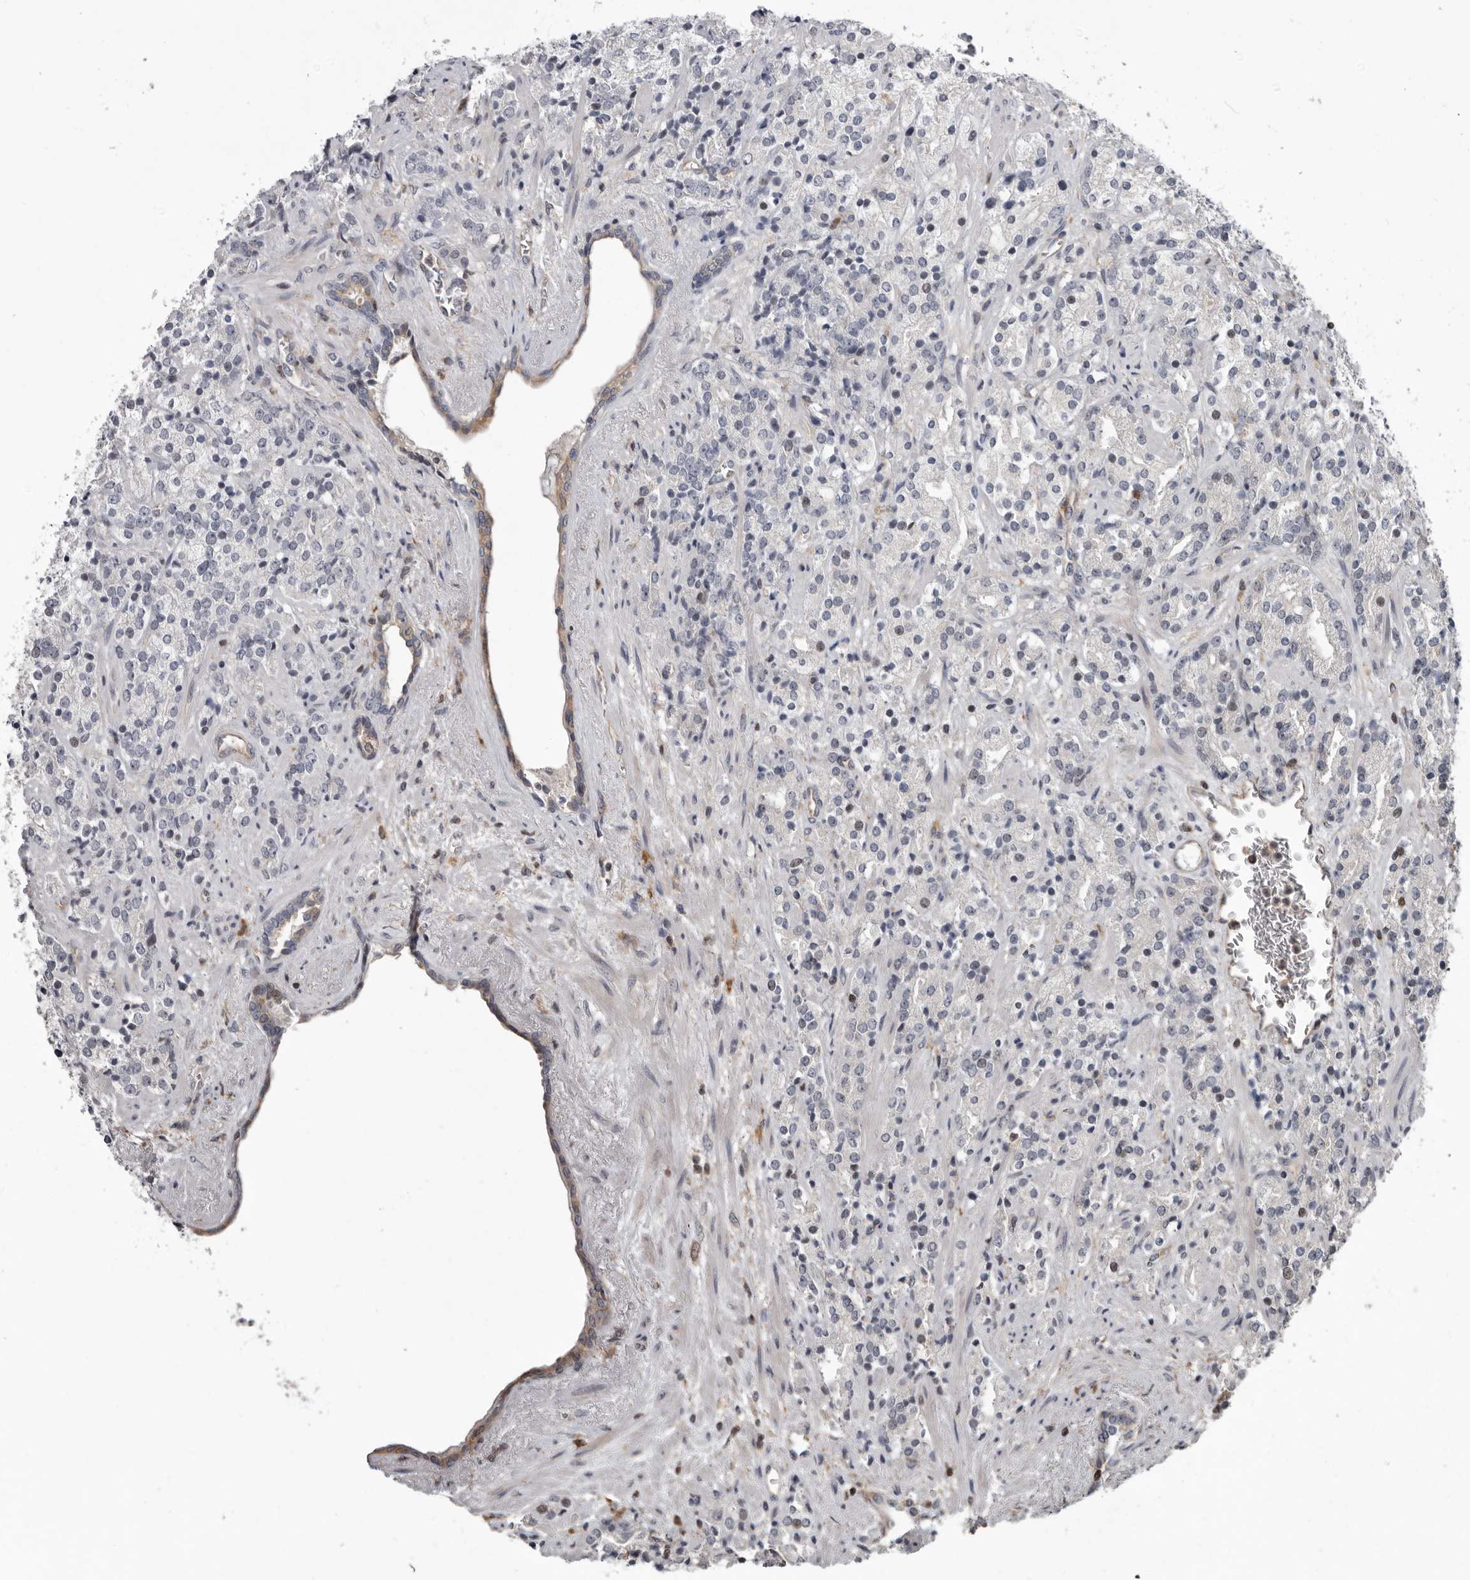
{"staining": {"intensity": "negative", "quantity": "none", "location": "none"}, "tissue": "prostate cancer", "cell_type": "Tumor cells", "image_type": "cancer", "snomed": [{"axis": "morphology", "description": "Adenocarcinoma, High grade"}, {"axis": "topography", "description": "Prostate"}], "caption": "Tumor cells are negative for protein expression in human prostate cancer (adenocarcinoma (high-grade)).", "gene": "FGFR4", "patient": {"sex": "male", "age": 71}}